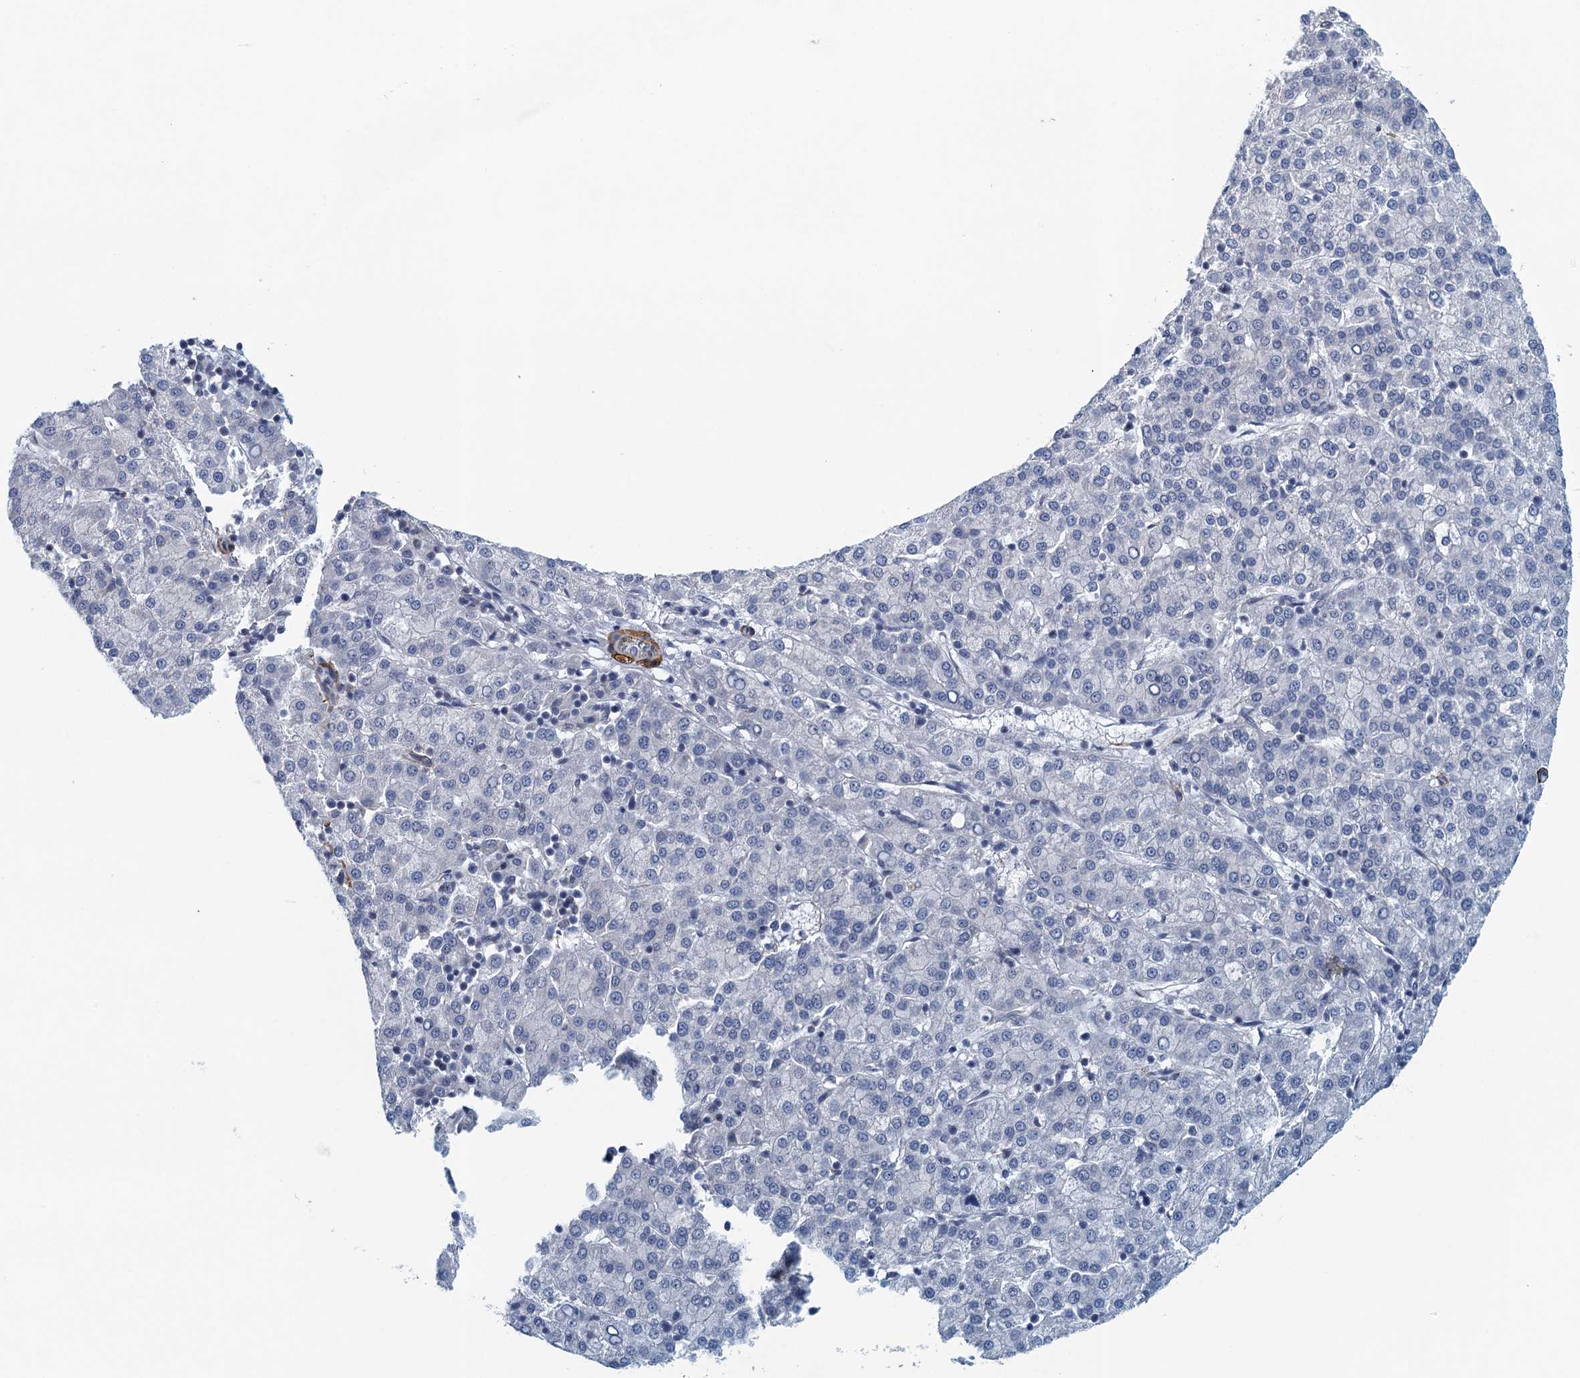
{"staining": {"intensity": "negative", "quantity": "none", "location": "none"}, "tissue": "liver cancer", "cell_type": "Tumor cells", "image_type": "cancer", "snomed": [{"axis": "morphology", "description": "Carcinoma, Hepatocellular, NOS"}, {"axis": "topography", "description": "Liver"}], "caption": "High magnification brightfield microscopy of hepatocellular carcinoma (liver) stained with DAB (3,3'-diaminobenzidine) (brown) and counterstained with hematoxylin (blue): tumor cells show no significant staining.", "gene": "ALG2", "patient": {"sex": "female", "age": 58}}